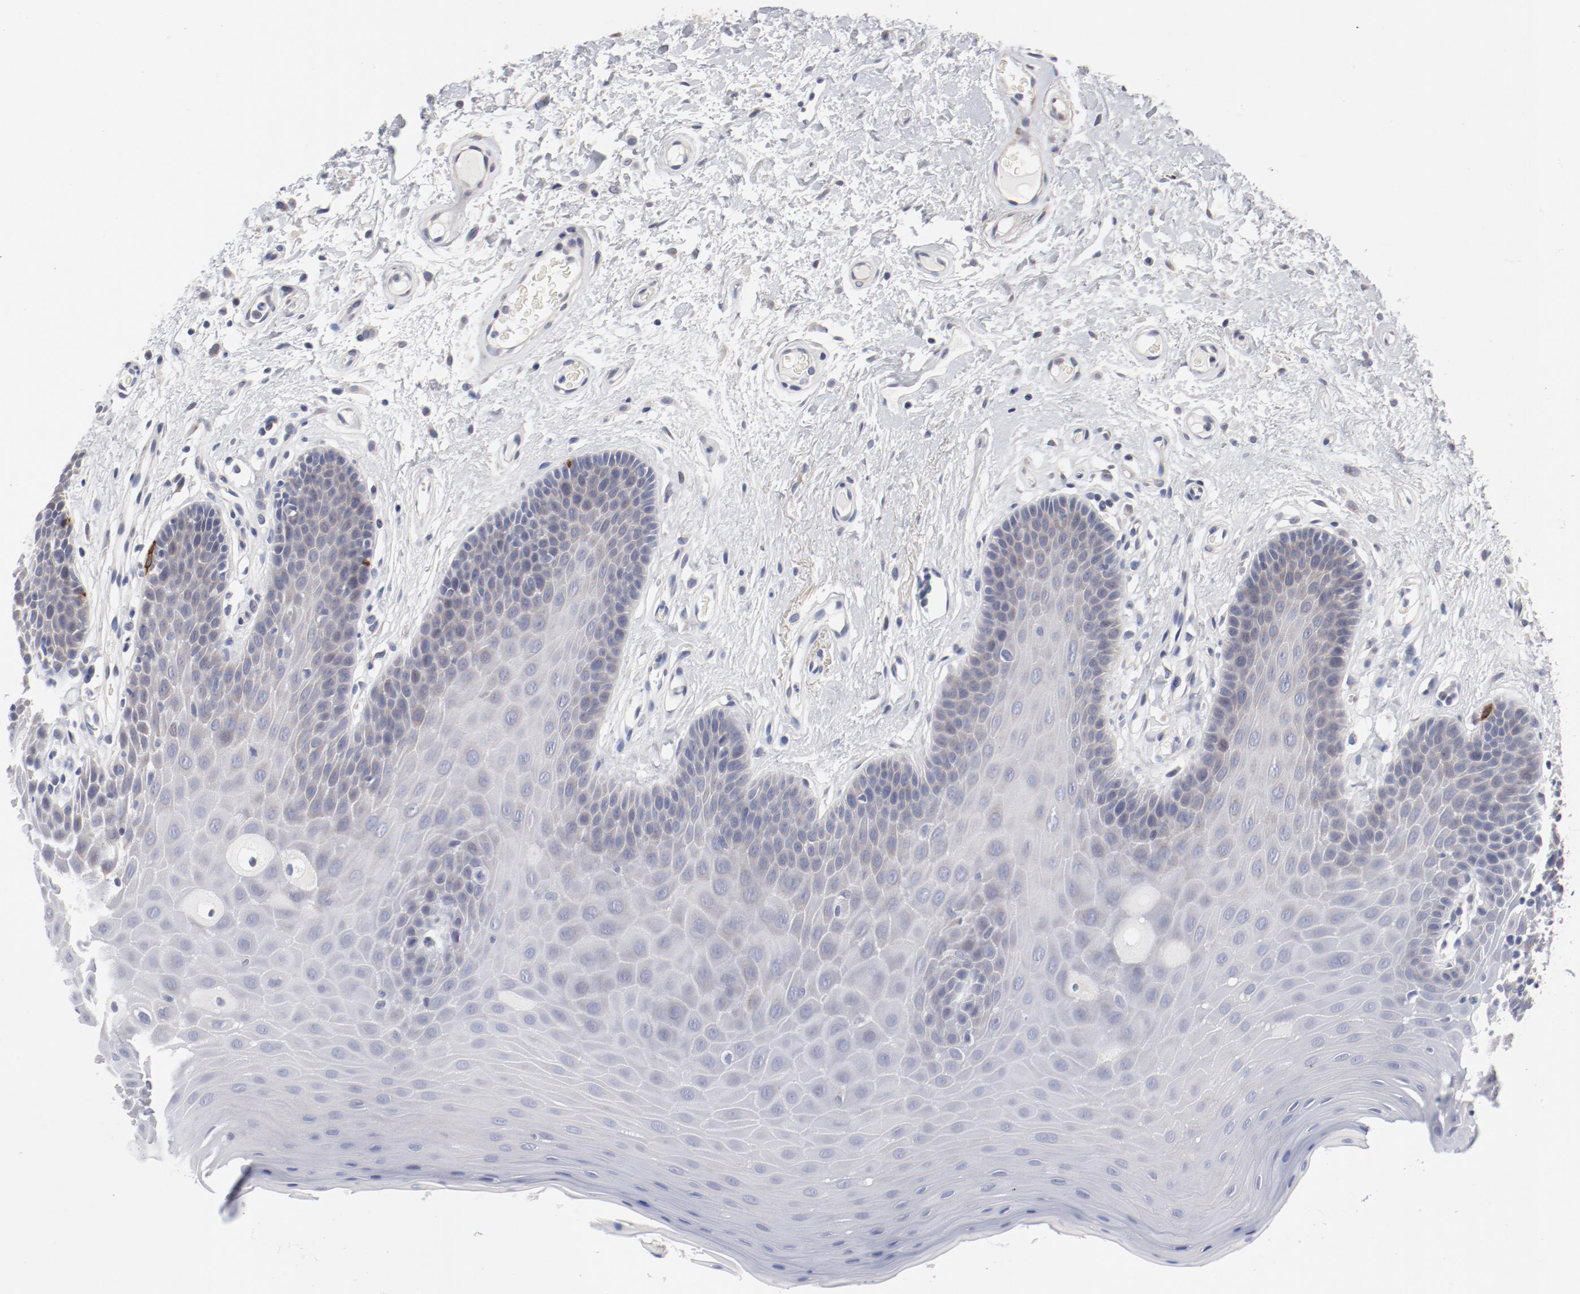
{"staining": {"intensity": "negative", "quantity": "none", "location": "none"}, "tissue": "oral mucosa", "cell_type": "Squamous epithelial cells", "image_type": "normal", "snomed": [{"axis": "morphology", "description": "Normal tissue, NOS"}, {"axis": "morphology", "description": "Squamous cell carcinoma, NOS"}, {"axis": "topography", "description": "Skeletal muscle"}, {"axis": "topography", "description": "Oral tissue"}, {"axis": "topography", "description": "Head-Neck"}], "caption": "Image shows no significant protein positivity in squamous epithelial cells of unremarkable oral mucosa. (Immunohistochemistry (ihc), brightfield microscopy, high magnification).", "gene": "GPR143", "patient": {"sex": "male", "age": 71}}